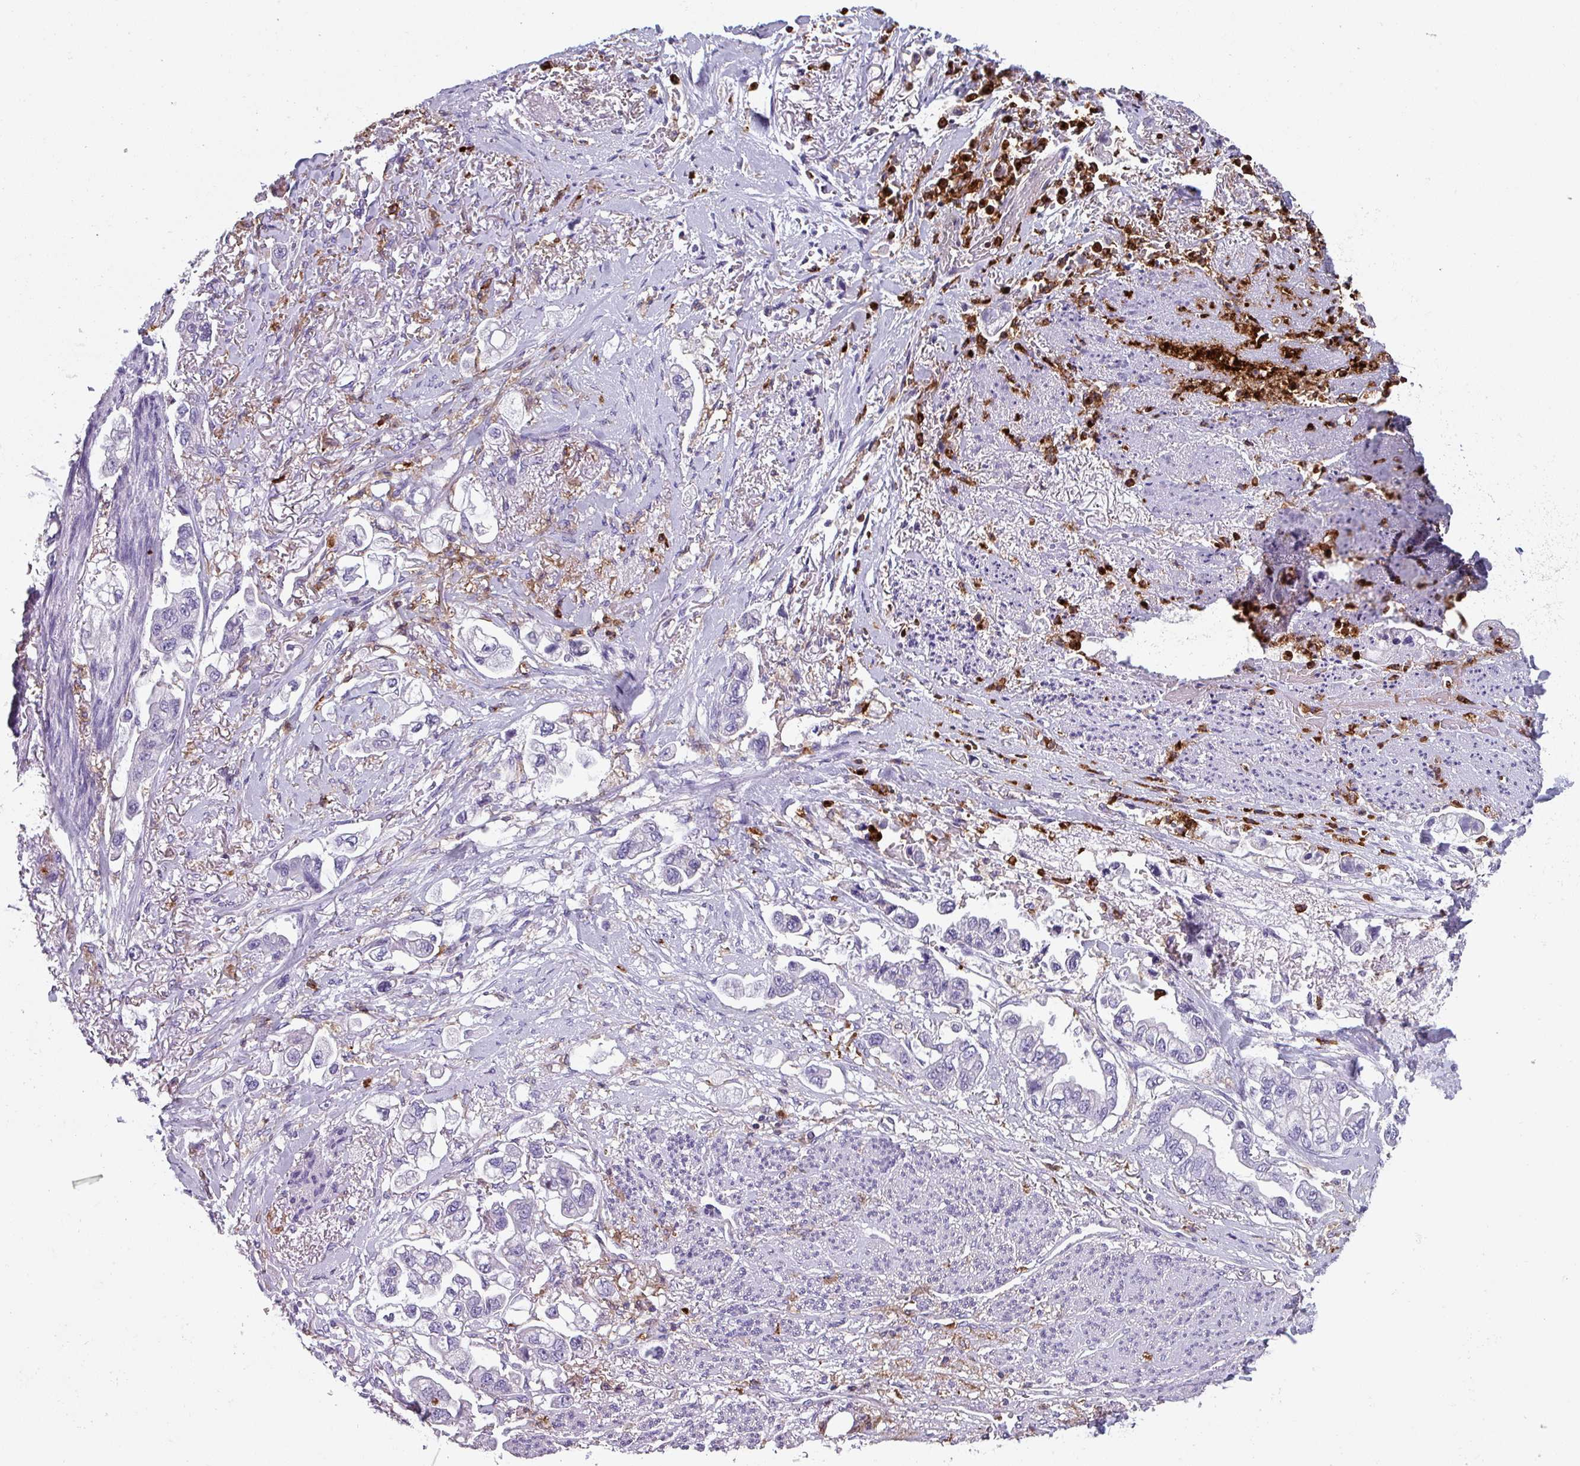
{"staining": {"intensity": "negative", "quantity": "none", "location": "none"}, "tissue": "stomach cancer", "cell_type": "Tumor cells", "image_type": "cancer", "snomed": [{"axis": "morphology", "description": "Adenocarcinoma, NOS"}, {"axis": "topography", "description": "Stomach"}], "caption": "High power microscopy micrograph of an immunohistochemistry micrograph of stomach cancer (adenocarcinoma), revealing no significant staining in tumor cells.", "gene": "EXOSC5", "patient": {"sex": "male", "age": 62}}